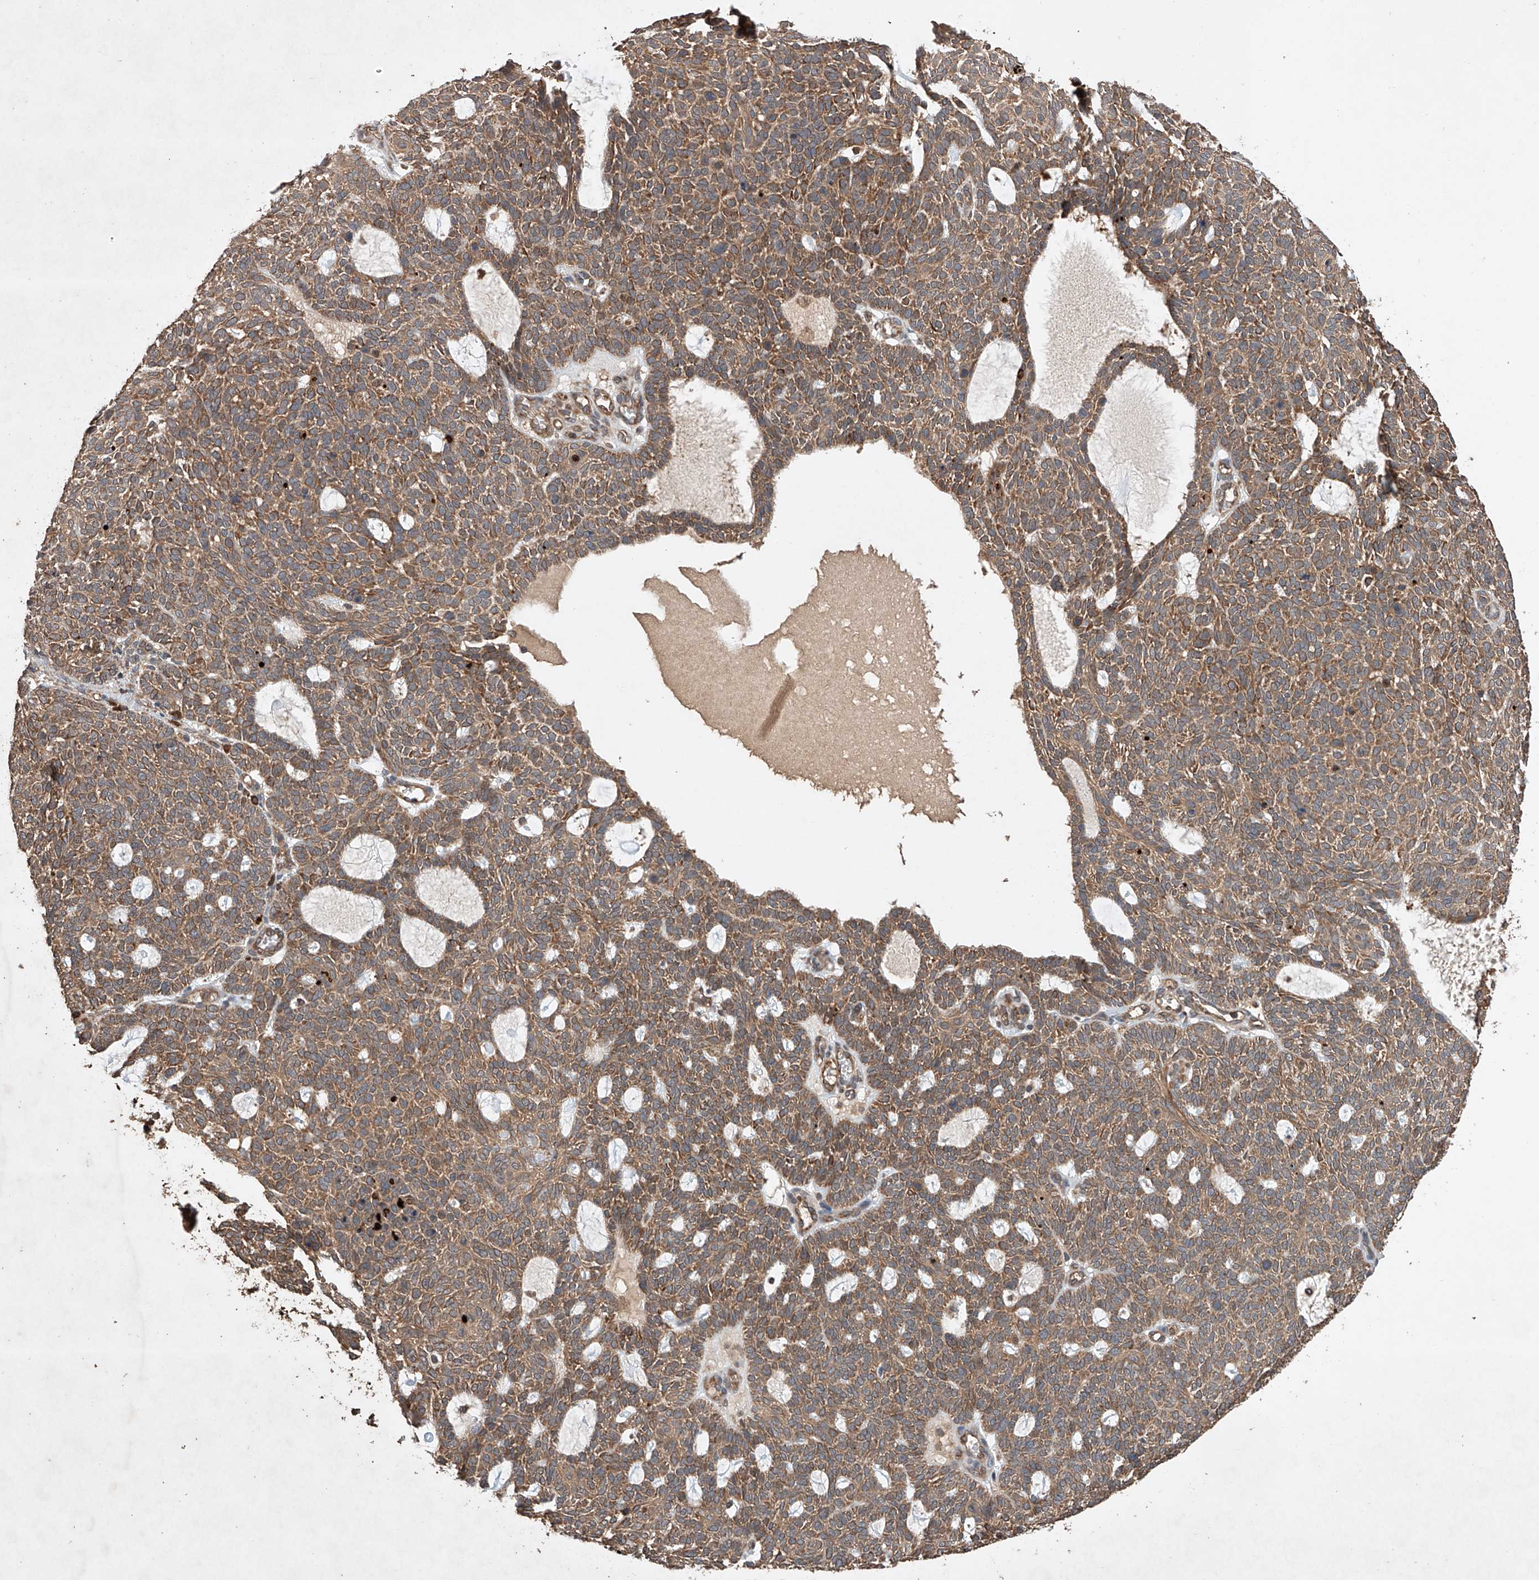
{"staining": {"intensity": "moderate", "quantity": ">75%", "location": "cytoplasmic/membranous"}, "tissue": "skin cancer", "cell_type": "Tumor cells", "image_type": "cancer", "snomed": [{"axis": "morphology", "description": "Squamous cell carcinoma, NOS"}, {"axis": "topography", "description": "Skin"}], "caption": "DAB (3,3'-diaminobenzidine) immunohistochemical staining of skin squamous cell carcinoma reveals moderate cytoplasmic/membranous protein expression in approximately >75% of tumor cells. The staining was performed using DAB to visualize the protein expression in brown, while the nuclei were stained in blue with hematoxylin (Magnification: 20x).", "gene": "LURAP1", "patient": {"sex": "female", "age": 90}}